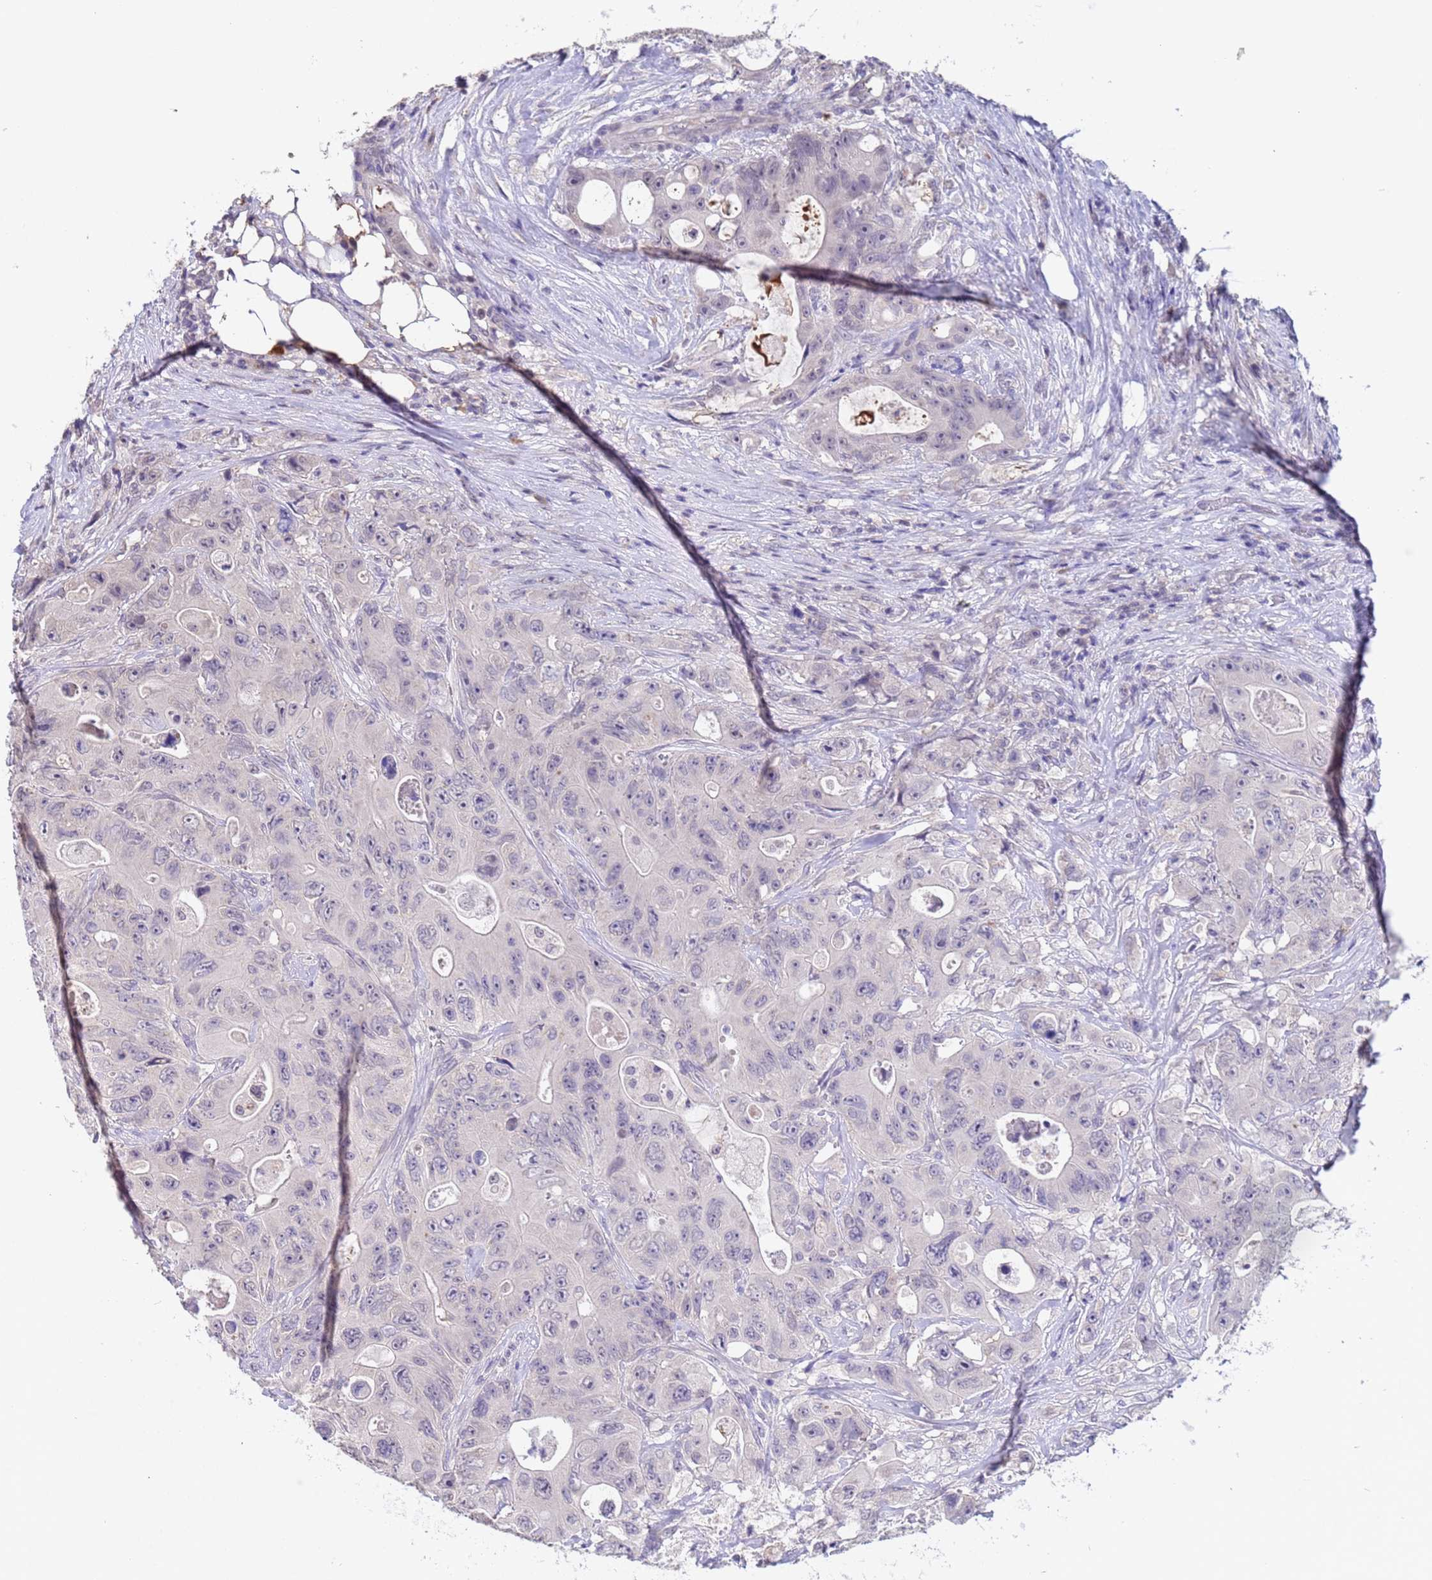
{"staining": {"intensity": "negative", "quantity": "none", "location": "none"}, "tissue": "colorectal cancer", "cell_type": "Tumor cells", "image_type": "cancer", "snomed": [{"axis": "morphology", "description": "Adenocarcinoma, NOS"}, {"axis": "topography", "description": "Colon"}], "caption": "Human colorectal cancer stained for a protein using immunohistochemistry (IHC) exhibits no staining in tumor cells.", "gene": "ZNF248", "patient": {"sex": "female", "age": 46}}